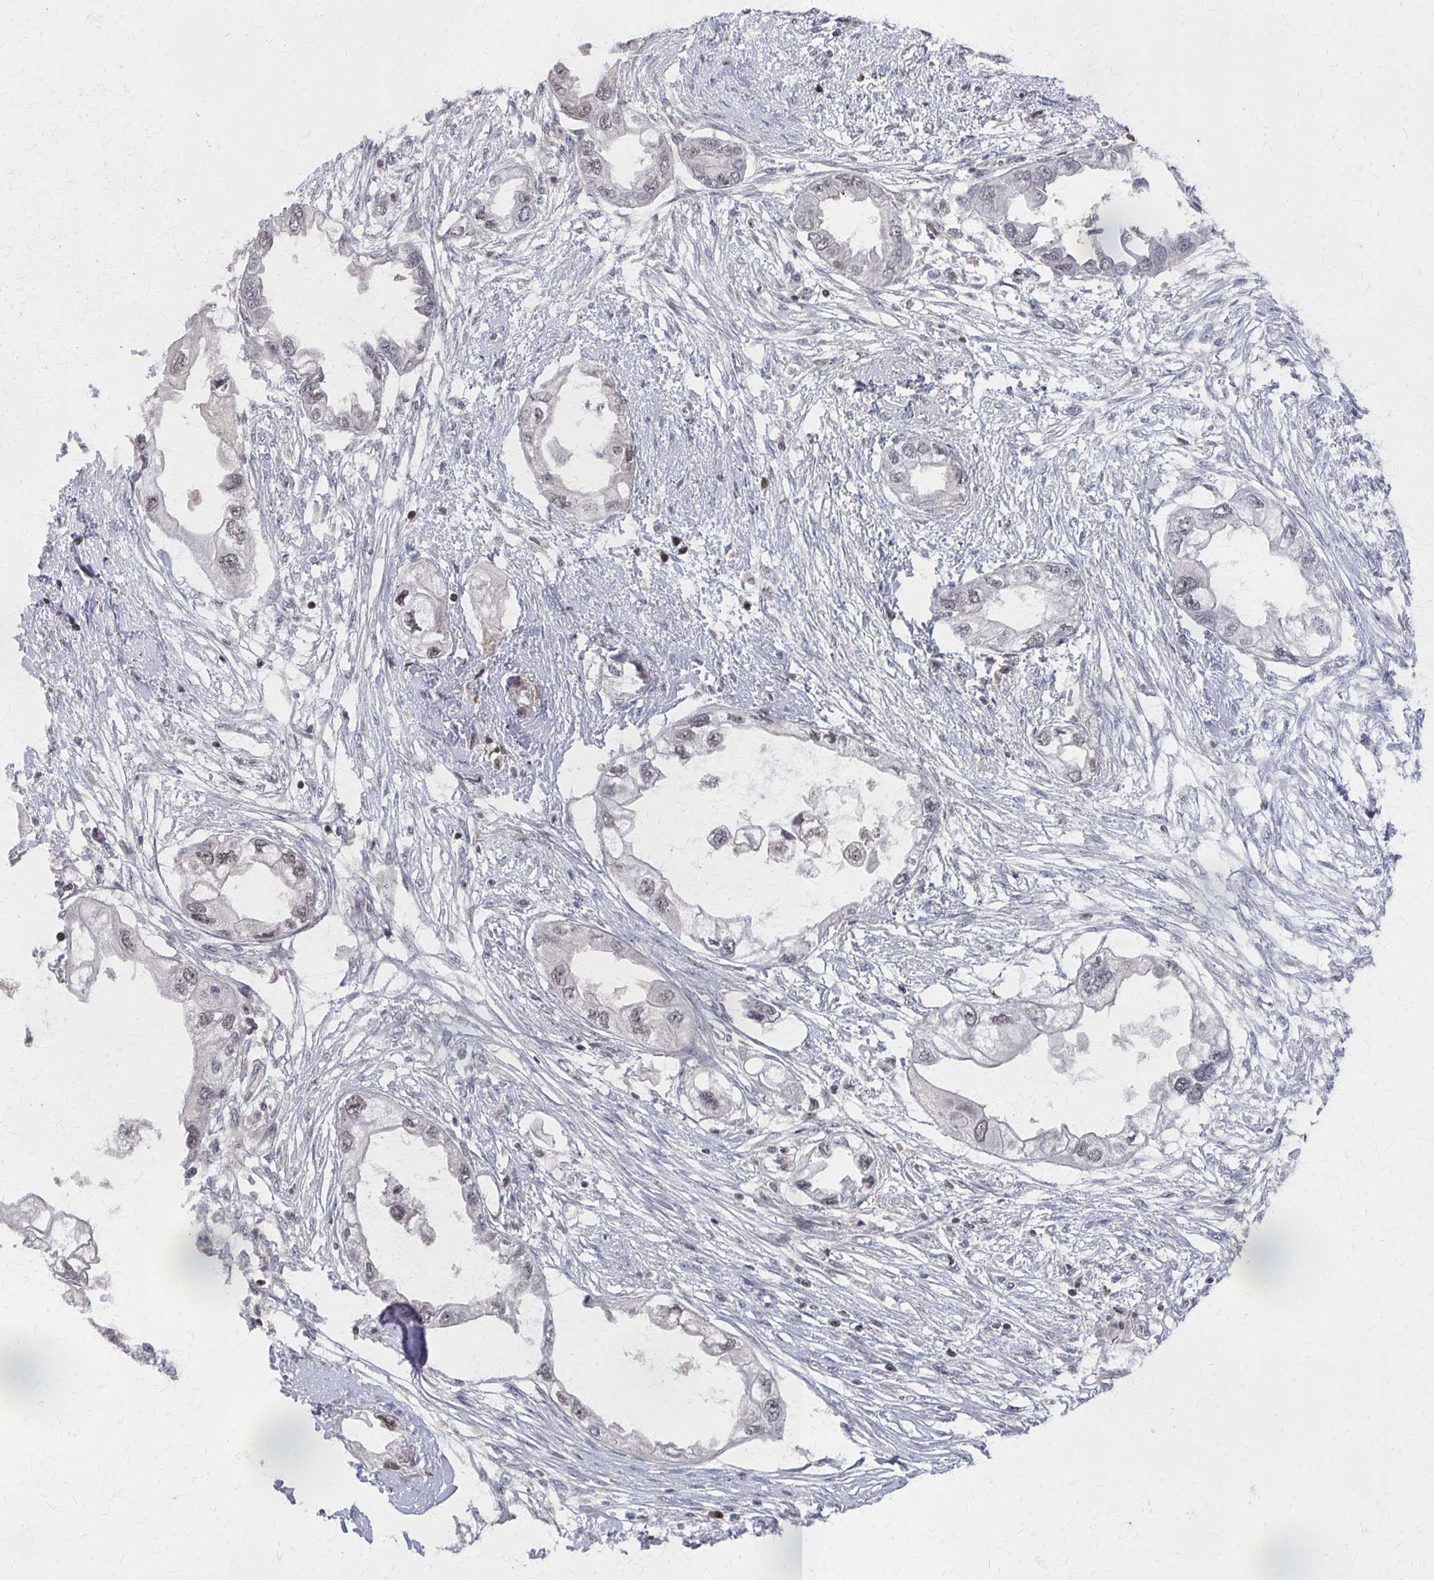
{"staining": {"intensity": "weak", "quantity": "<25%", "location": "nuclear"}, "tissue": "endometrial cancer", "cell_type": "Tumor cells", "image_type": "cancer", "snomed": [{"axis": "morphology", "description": "Adenocarcinoma, NOS"}, {"axis": "morphology", "description": "Adenocarcinoma, metastatic, NOS"}, {"axis": "topography", "description": "Adipose tissue"}, {"axis": "topography", "description": "Endometrium"}], "caption": "Tumor cells show no significant protein positivity in endometrial cancer.", "gene": "GTF2B", "patient": {"sex": "female", "age": 67}}